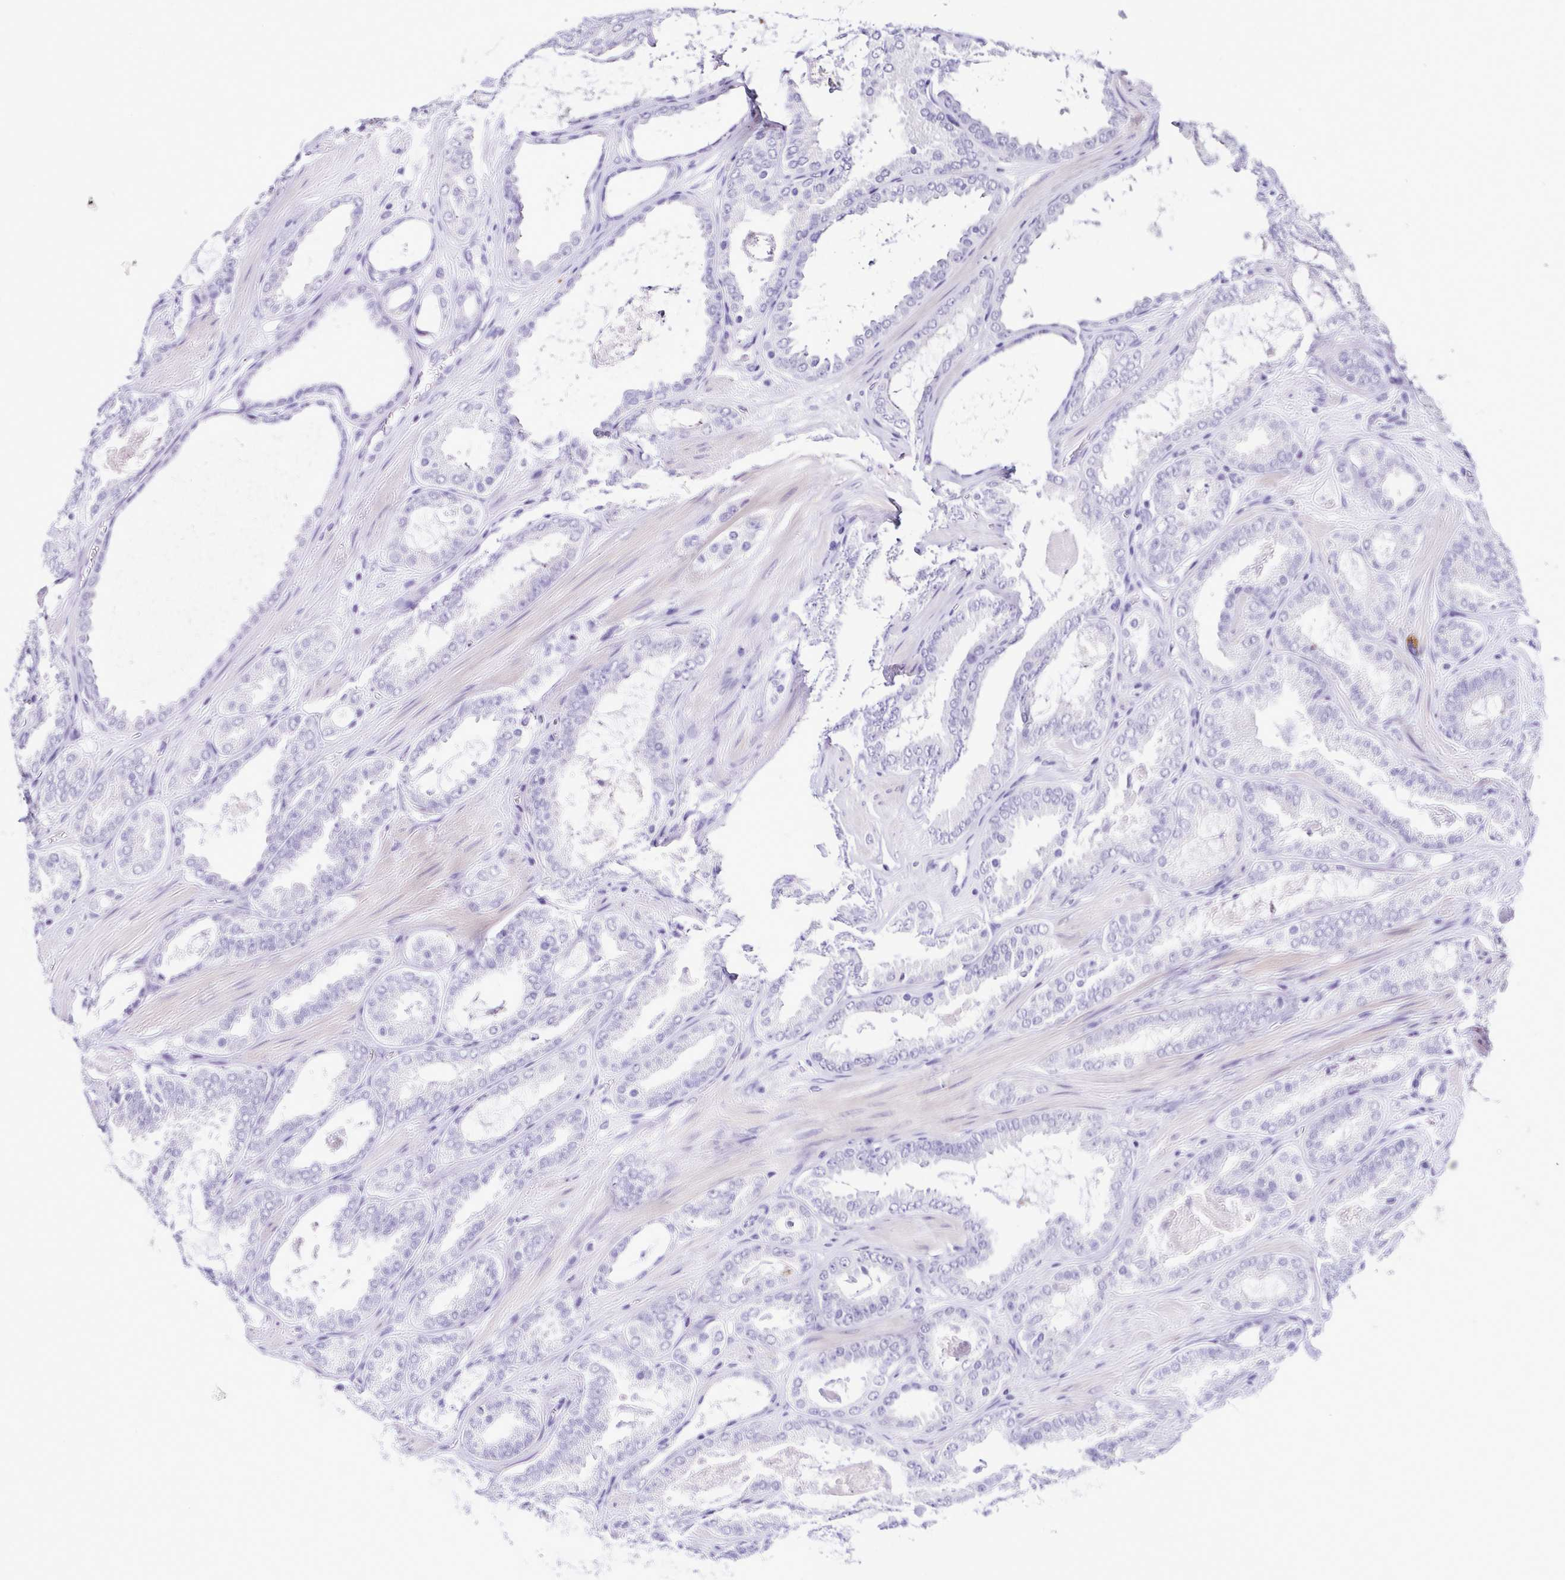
{"staining": {"intensity": "negative", "quantity": "none", "location": "none"}, "tissue": "prostate cancer", "cell_type": "Tumor cells", "image_type": "cancer", "snomed": [{"axis": "morphology", "description": "Adenocarcinoma, High grade"}, {"axis": "topography", "description": "Prostate"}], "caption": "Immunohistochemistry (IHC) photomicrograph of human high-grade adenocarcinoma (prostate) stained for a protein (brown), which reveals no expression in tumor cells.", "gene": "SRL", "patient": {"sex": "male", "age": 63}}